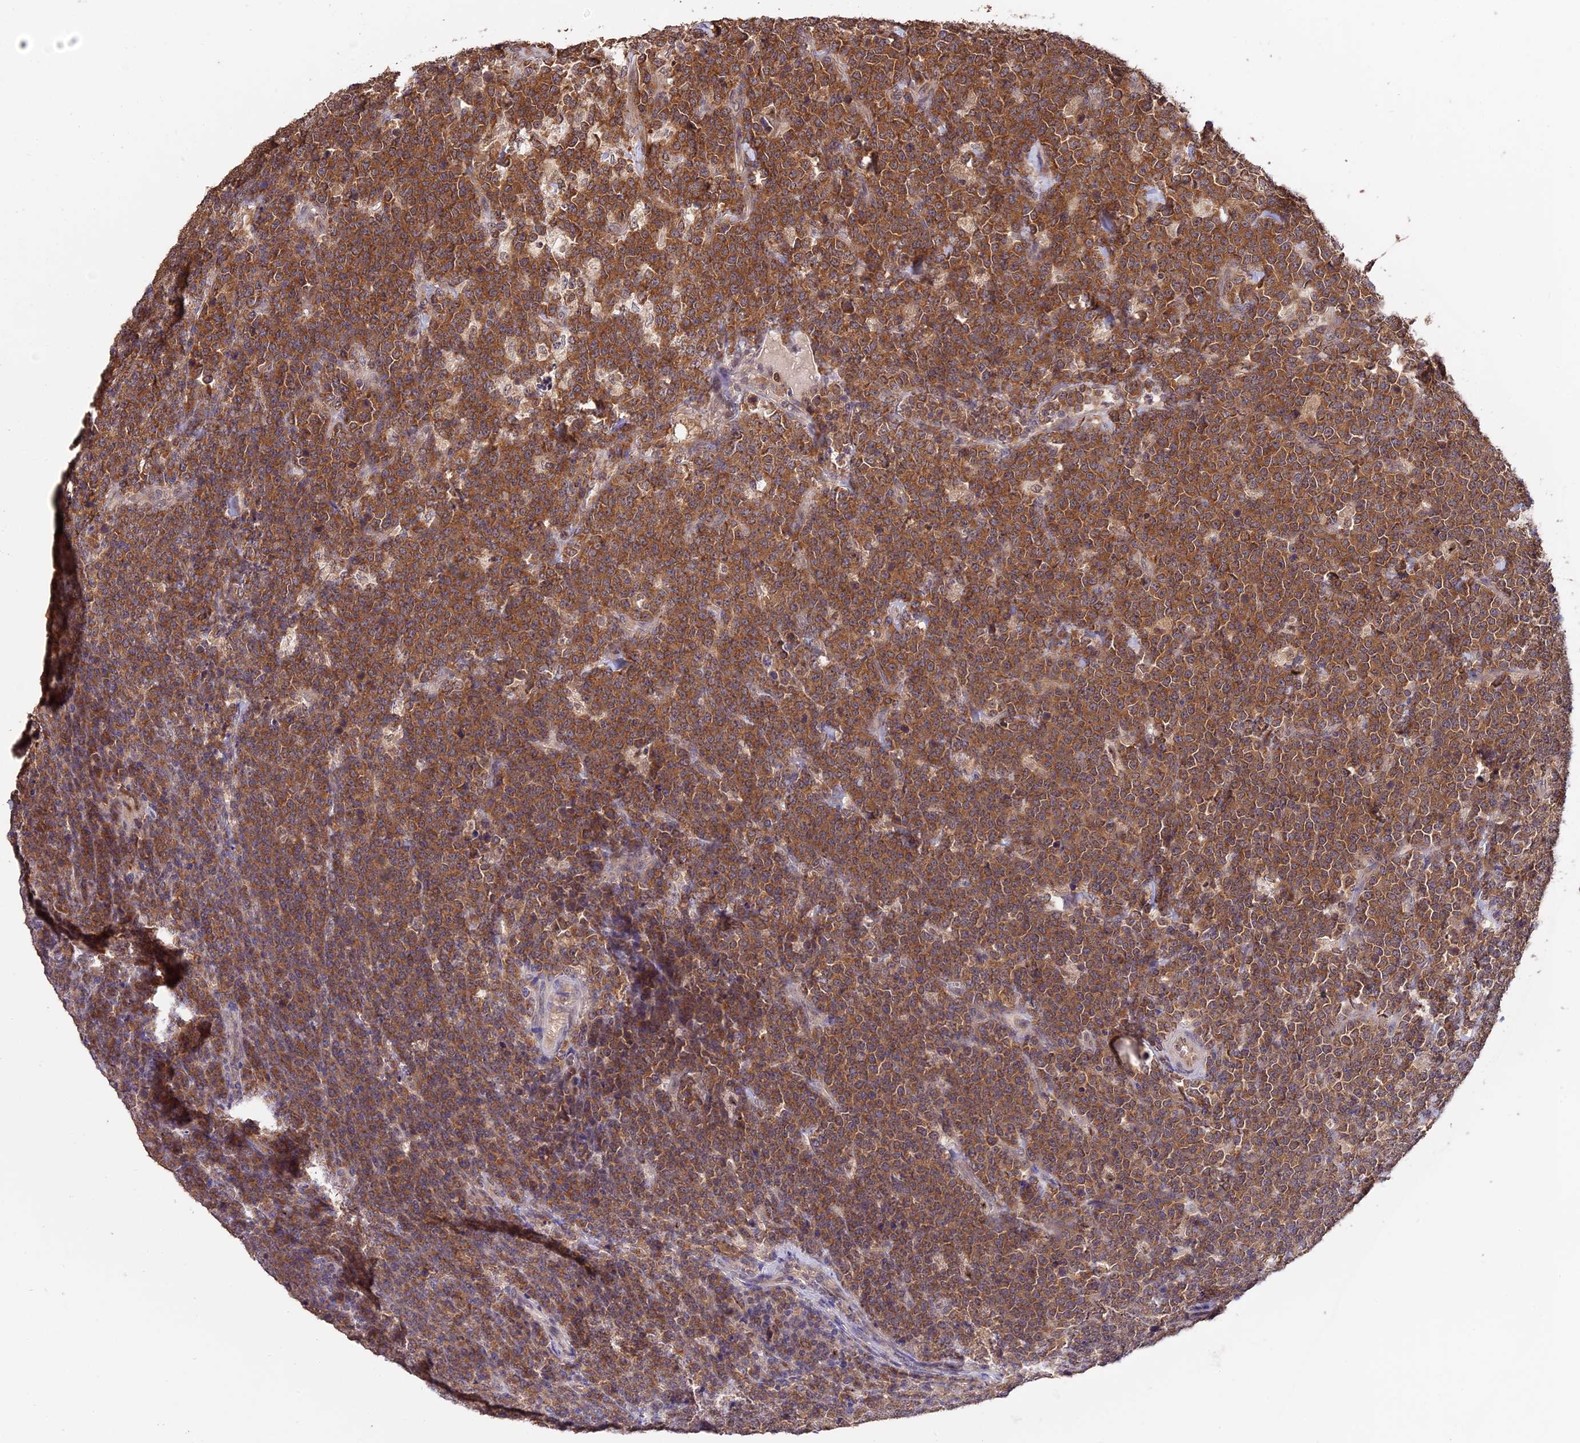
{"staining": {"intensity": "moderate", "quantity": ">75%", "location": "cytoplasmic/membranous"}, "tissue": "lymphoma", "cell_type": "Tumor cells", "image_type": "cancer", "snomed": [{"axis": "morphology", "description": "Malignant lymphoma, non-Hodgkin's type, High grade"}, {"axis": "topography", "description": "Small intestine"}], "caption": "An immunohistochemistry (IHC) micrograph of tumor tissue is shown. Protein staining in brown labels moderate cytoplasmic/membranous positivity in lymphoma within tumor cells.", "gene": "TRMT1", "patient": {"sex": "male", "age": 8}}